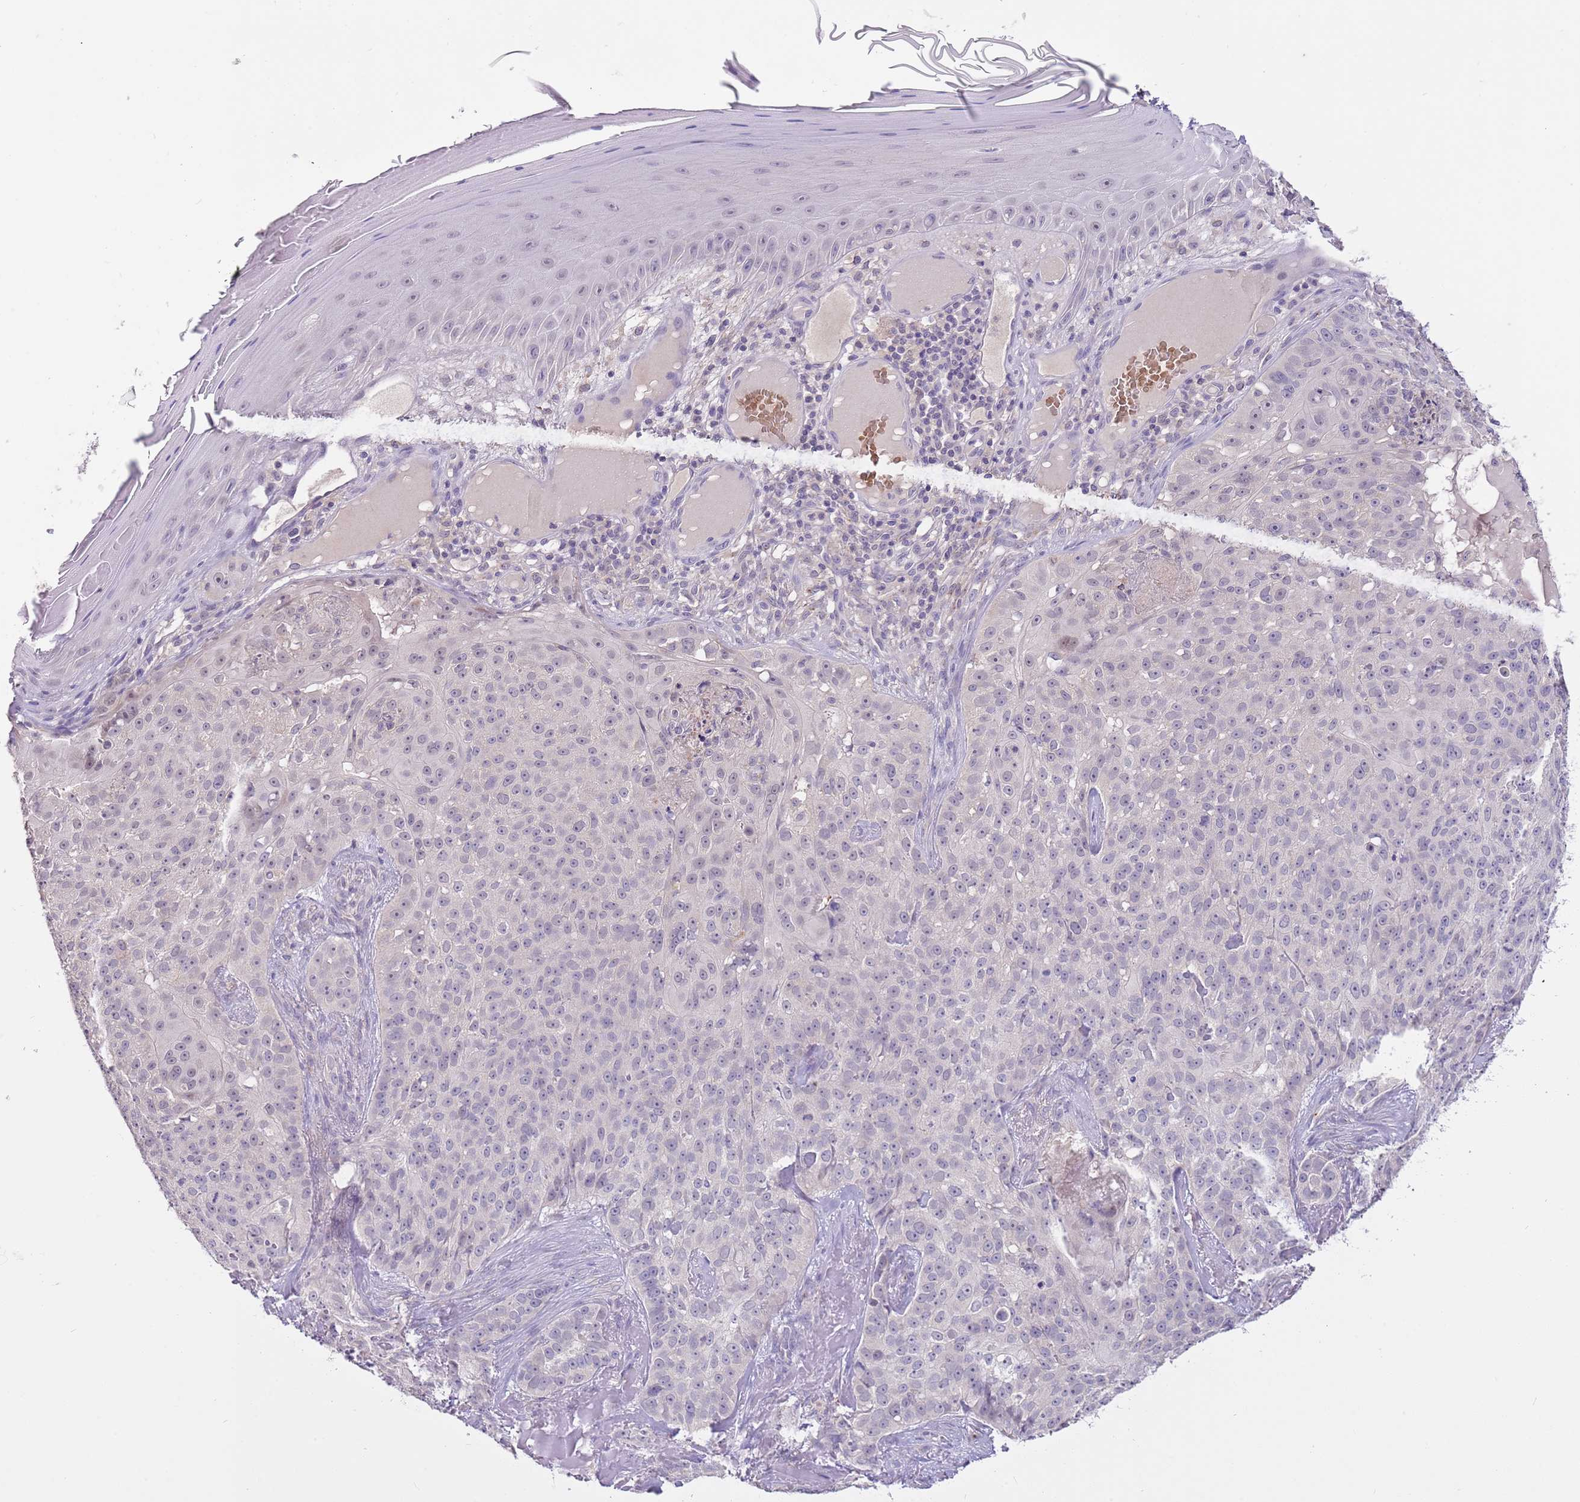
{"staining": {"intensity": "negative", "quantity": "none", "location": "none"}, "tissue": "skin cancer", "cell_type": "Tumor cells", "image_type": "cancer", "snomed": [{"axis": "morphology", "description": "Basal cell carcinoma"}, {"axis": "topography", "description": "Skin"}], "caption": "The IHC micrograph has no significant positivity in tumor cells of skin cancer (basal cell carcinoma) tissue. (Immunohistochemistry (ihc), brightfield microscopy, high magnification).", "gene": "CFAP73", "patient": {"sex": "female", "age": 92}}